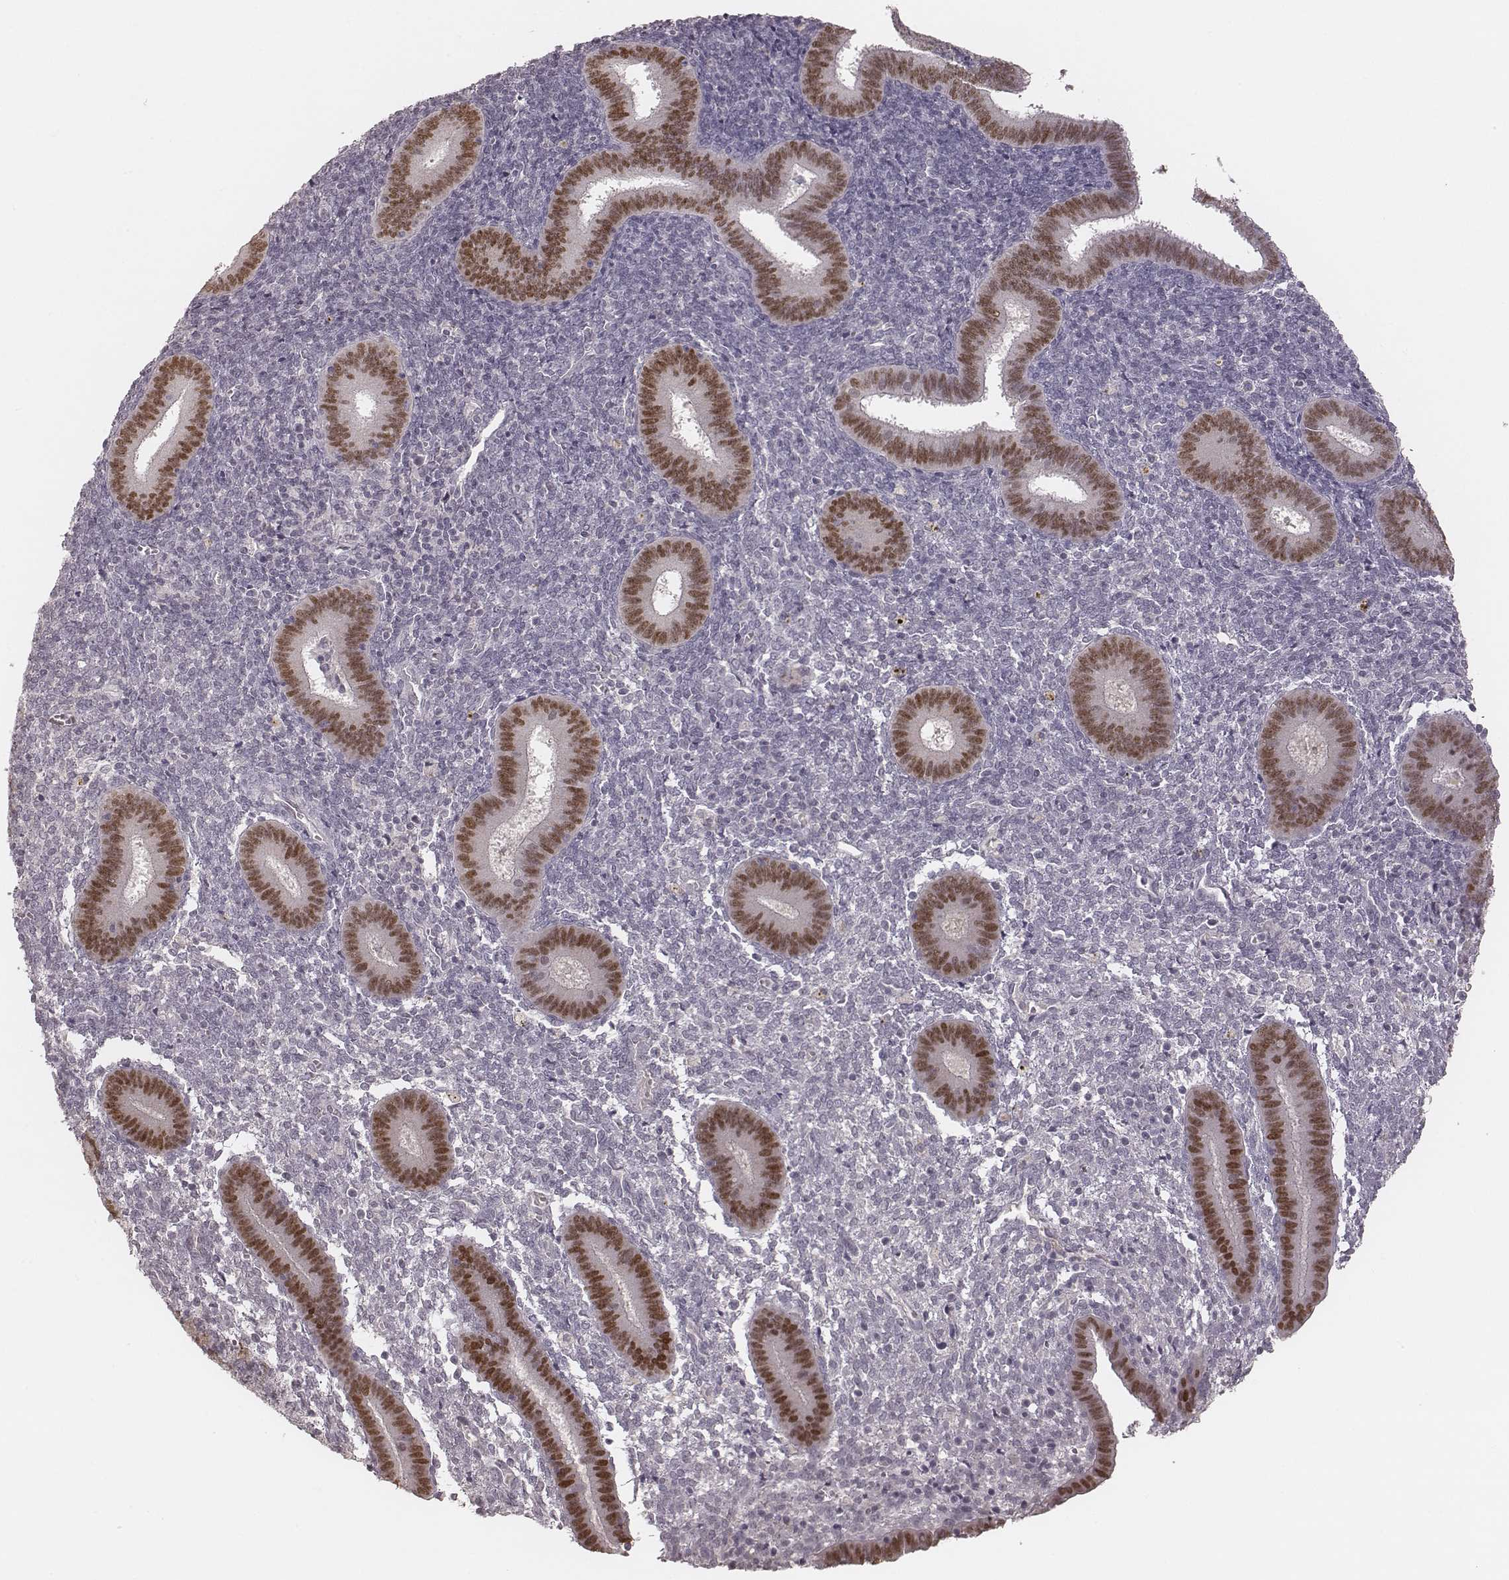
{"staining": {"intensity": "negative", "quantity": "none", "location": "none"}, "tissue": "endometrium", "cell_type": "Cells in endometrial stroma", "image_type": "normal", "snomed": [{"axis": "morphology", "description": "Normal tissue, NOS"}, {"axis": "topography", "description": "Endometrium"}], "caption": "Immunohistochemical staining of normal human endometrium displays no significant expression in cells in endometrial stroma.", "gene": "MSX1", "patient": {"sex": "female", "age": 25}}